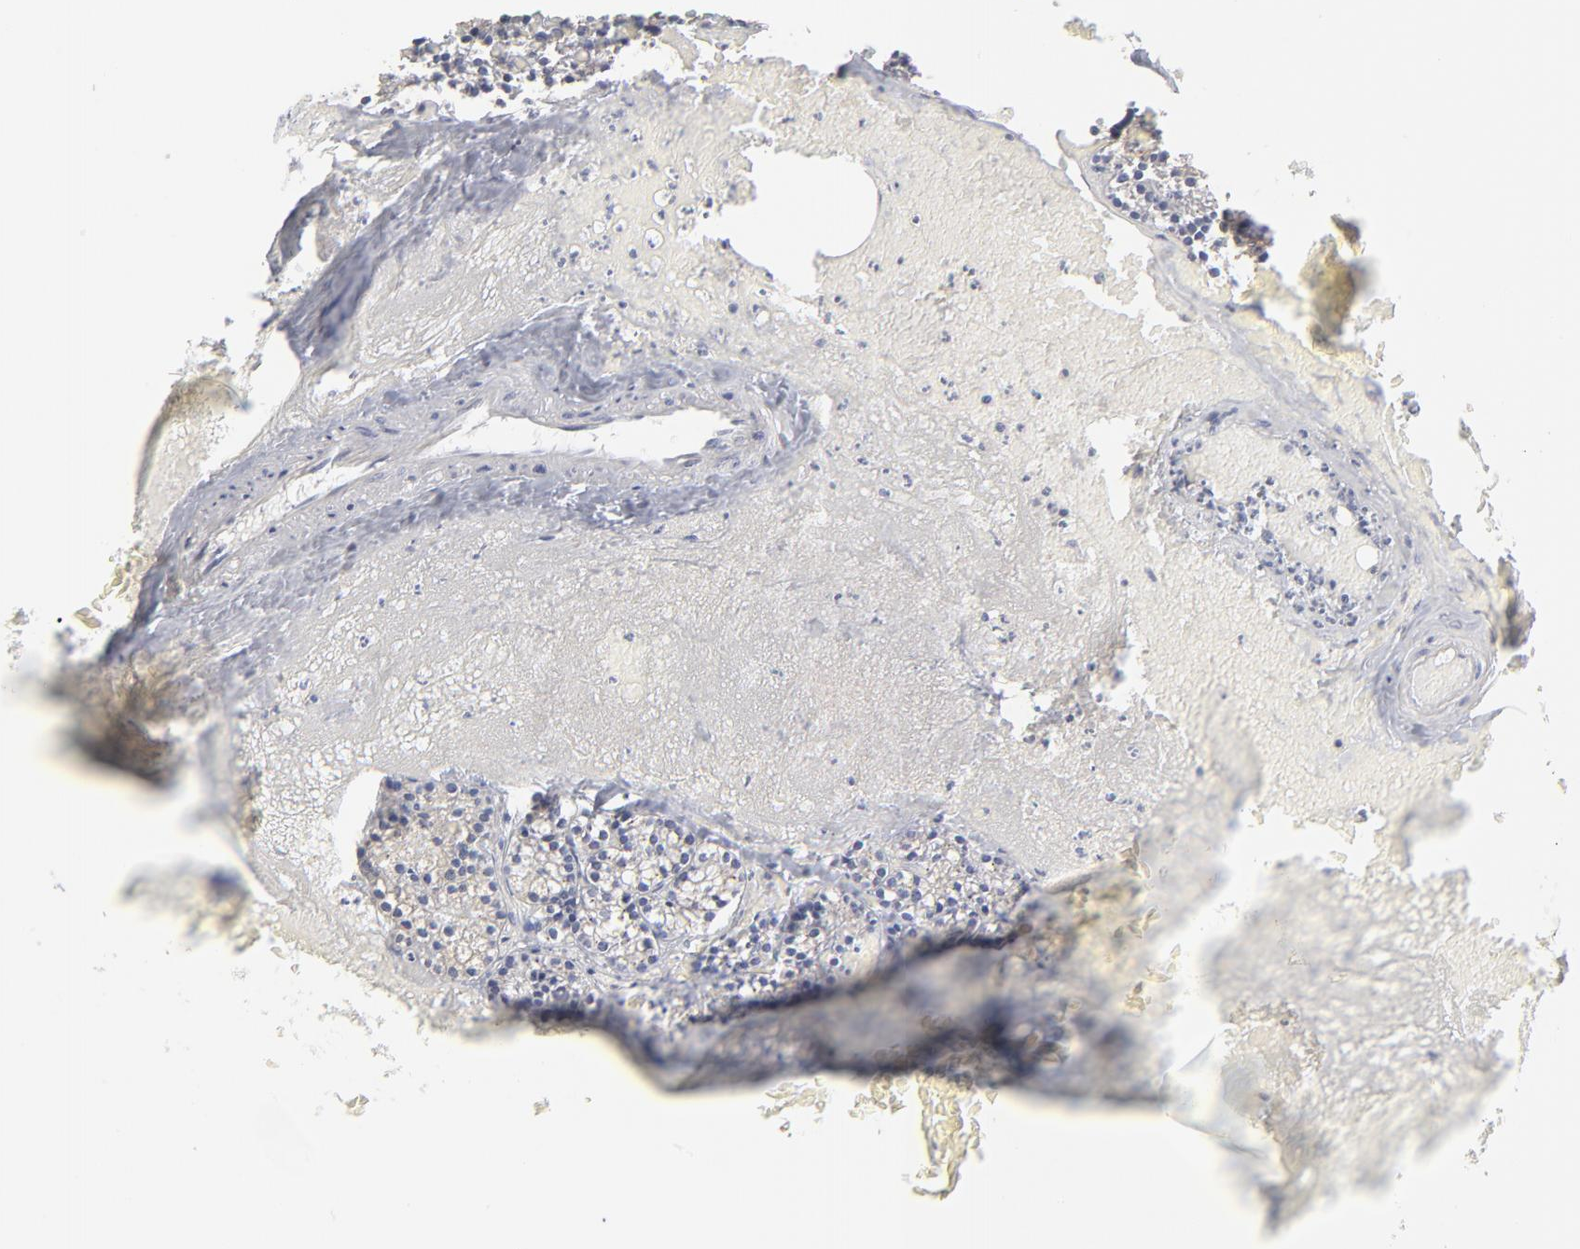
{"staining": {"intensity": "weak", "quantity": ">75%", "location": "cytoplasmic/membranous"}, "tissue": "parathyroid gland", "cell_type": "Glandular cells", "image_type": "normal", "snomed": [{"axis": "morphology", "description": "Normal tissue, NOS"}, {"axis": "topography", "description": "Parathyroid gland"}], "caption": "The micrograph exhibits immunohistochemical staining of normal parathyroid gland. There is weak cytoplasmic/membranous positivity is seen in approximately >75% of glandular cells. (IHC, brightfield microscopy, high magnification).", "gene": "DNAL4", "patient": {"sex": "male", "age": 51}}